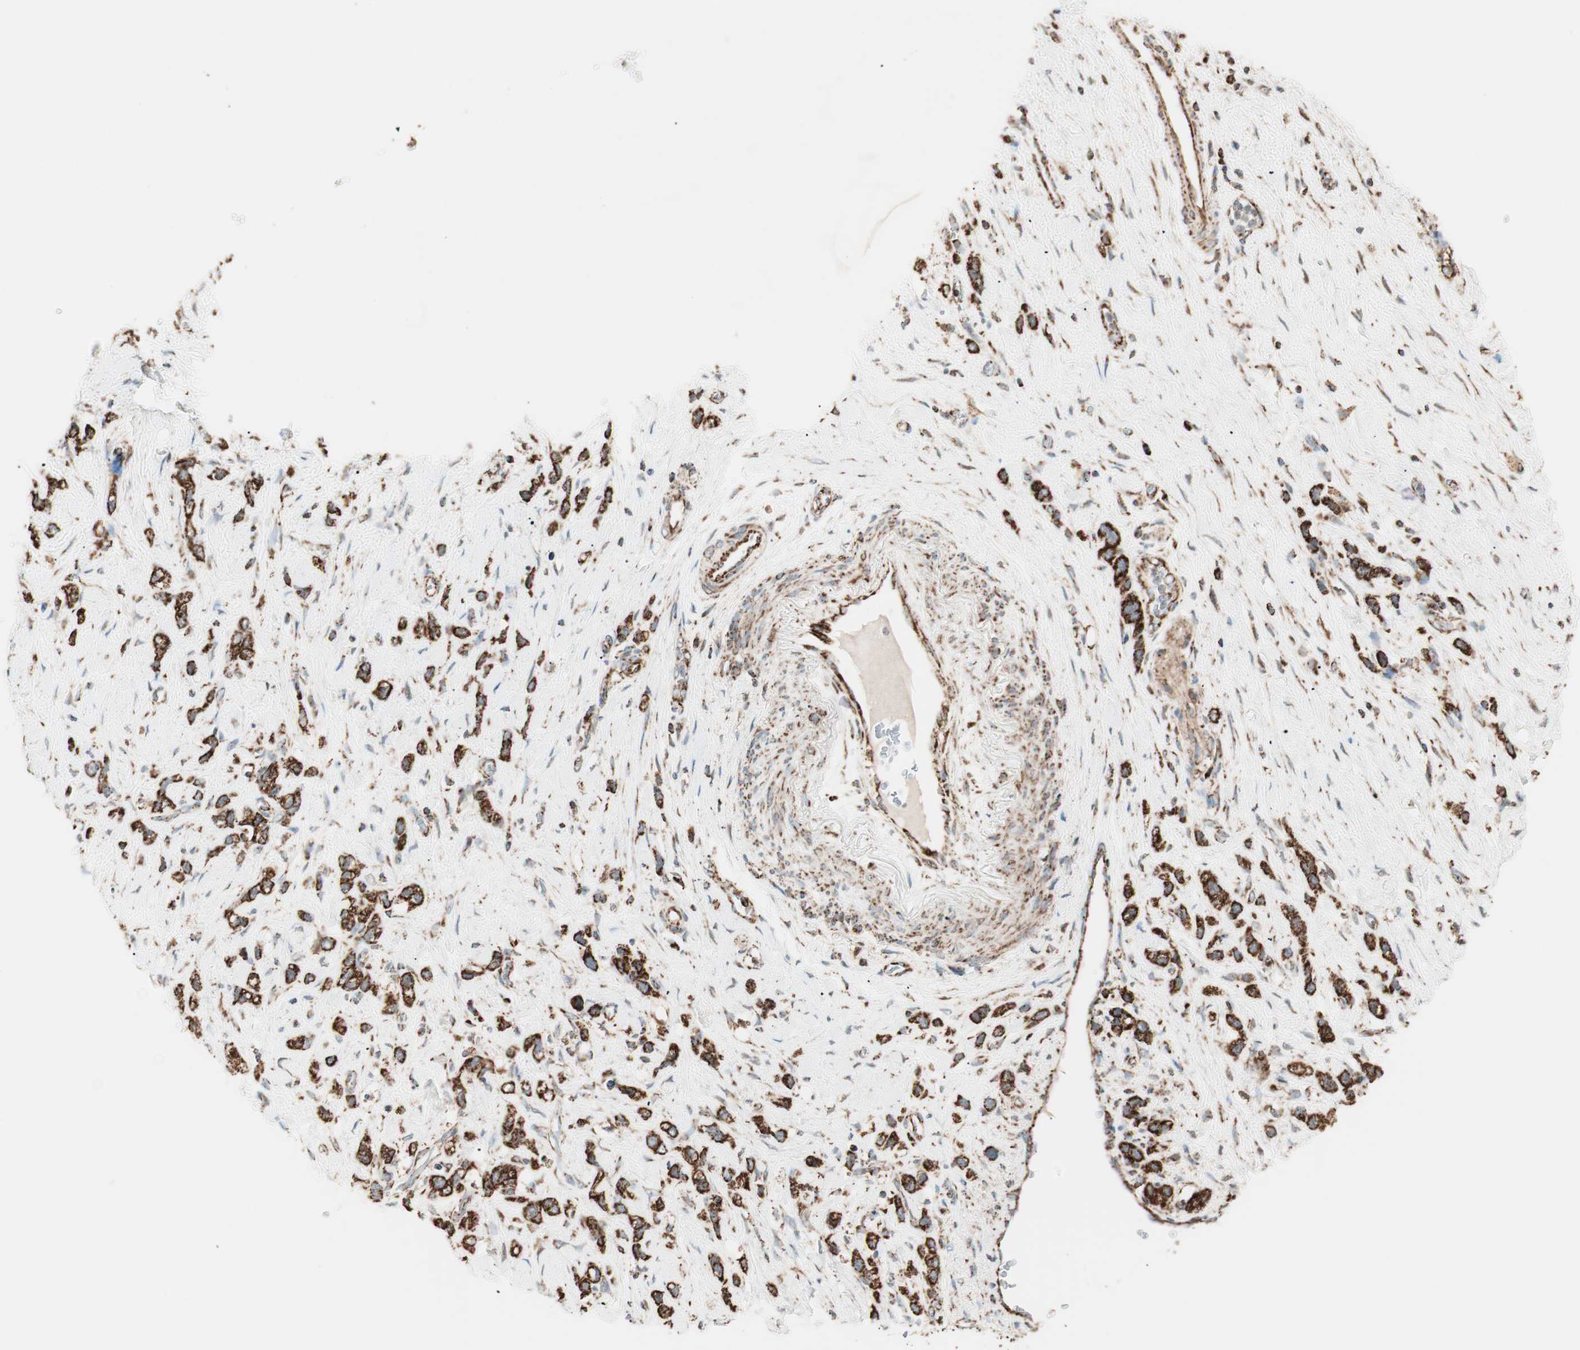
{"staining": {"intensity": "strong", "quantity": ">75%", "location": "cytoplasmic/membranous"}, "tissue": "stomach cancer", "cell_type": "Tumor cells", "image_type": "cancer", "snomed": [{"axis": "morphology", "description": "Normal tissue, NOS"}, {"axis": "morphology", "description": "Adenocarcinoma, NOS"}, {"axis": "morphology", "description": "Adenocarcinoma, High grade"}, {"axis": "topography", "description": "Stomach, upper"}, {"axis": "topography", "description": "Stomach"}], "caption": "IHC (DAB) staining of stomach cancer exhibits strong cytoplasmic/membranous protein staining in approximately >75% of tumor cells.", "gene": "TOMM22", "patient": {"sex": "female", "age": 65}}